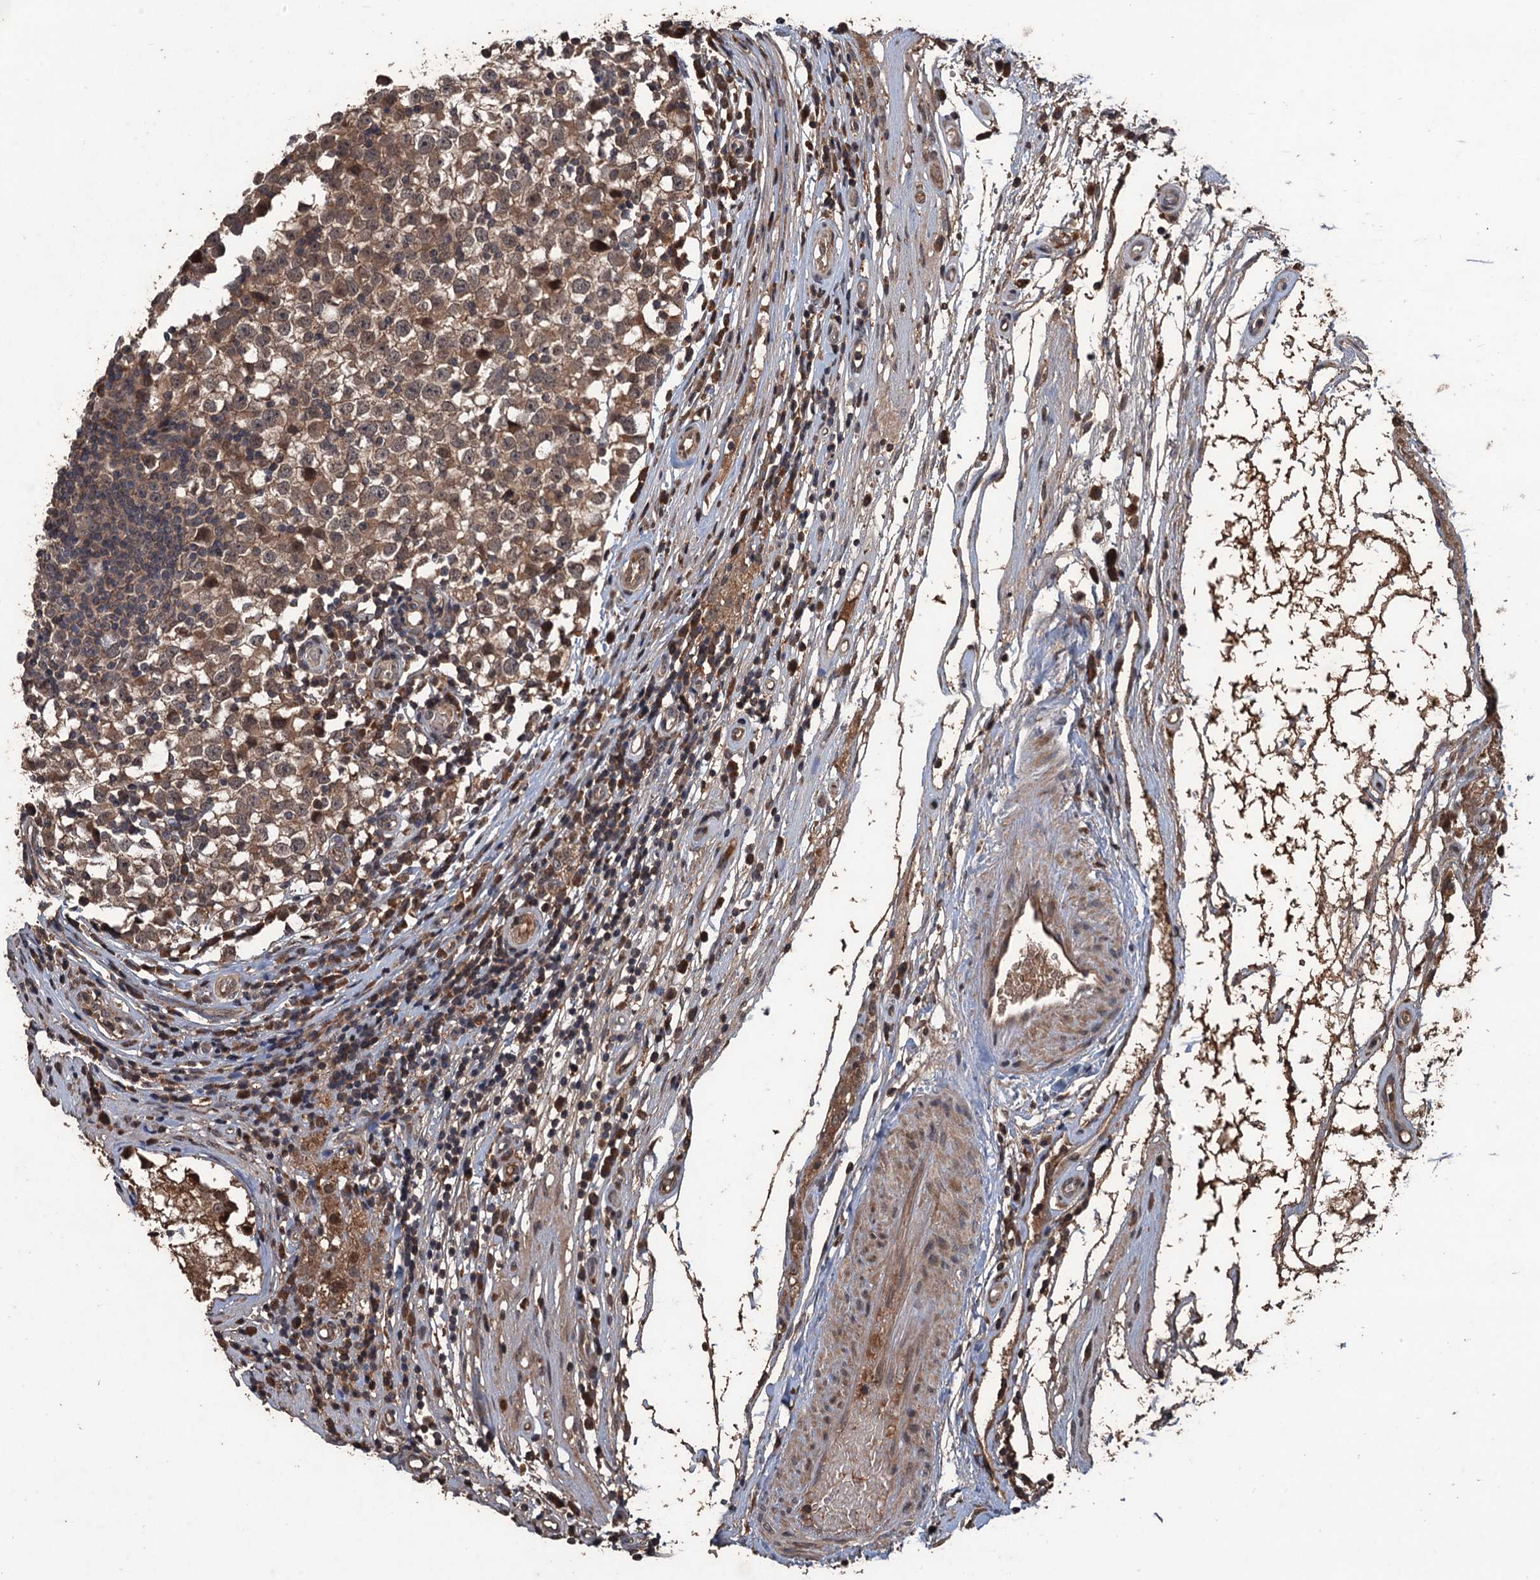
{"staining": {"intensity": "moderate", "quantity": ">75%", "location": "cytoplasmic/membranous,nuclear"}, "tissue": "testis cancer", "cell_type": "Tumor cells", "image_type": "cancer", "snomed": [{"axis": "morphology", "description": "Seminoma, NOS"}, {"axis": "topography", "description": "Testis"}], "caption": "Protein expression analysis of seminoma (testis) displays moderate cytoplasmic/membranous and nuclear expression in about >75% of tumor cells.", "gene": "ZNF438", "patient": {"sex": "male", "age": 65}}